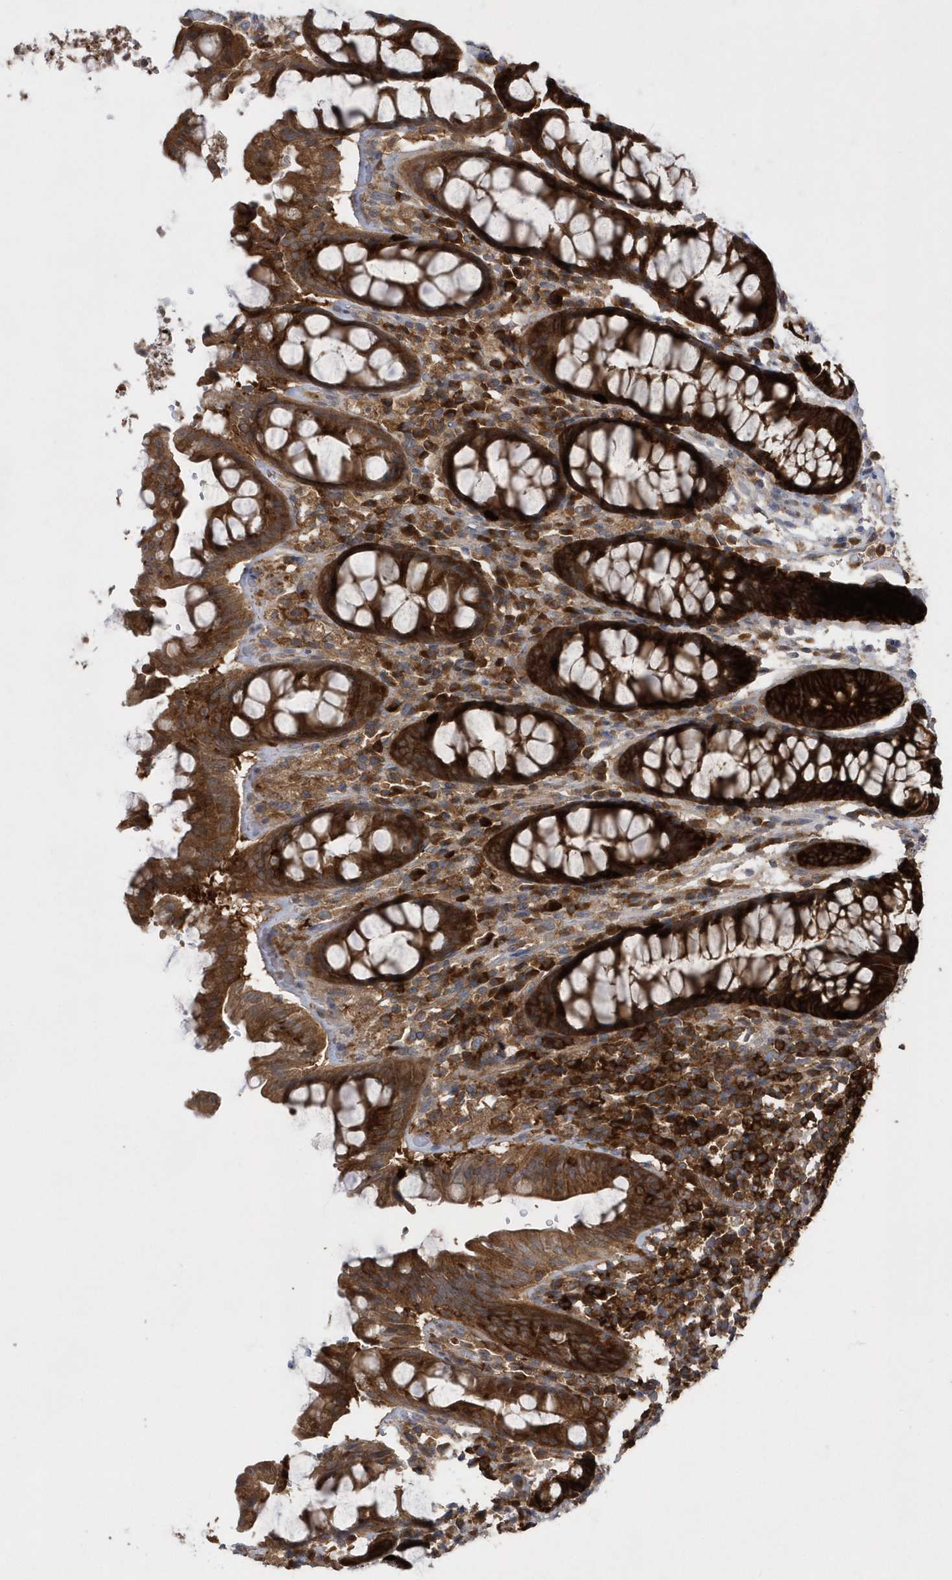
{"staining": {"intensity": "strong", "quantity": ">75%", "location": "cytoplasmic/membranous"}, "tissue": "rectum", "cell_type": "Glandular cells", "image_type": "normal", "snomed": [{"axis": "morphology", "description": "Normal tissue, NOS"}, {"axis": "topography", "description": "Rectum"}], "caption": "High-magnification brightfield microscopy of normal rectum stained with DAB (brown) and counterstained with hematoxylin (blue). glandular cells exhibit strong cytoplasmic/membranous staining is seen in about>75% of cells.", "gene": "PAICS", "patient": {"sex": "male", "age": 64}}